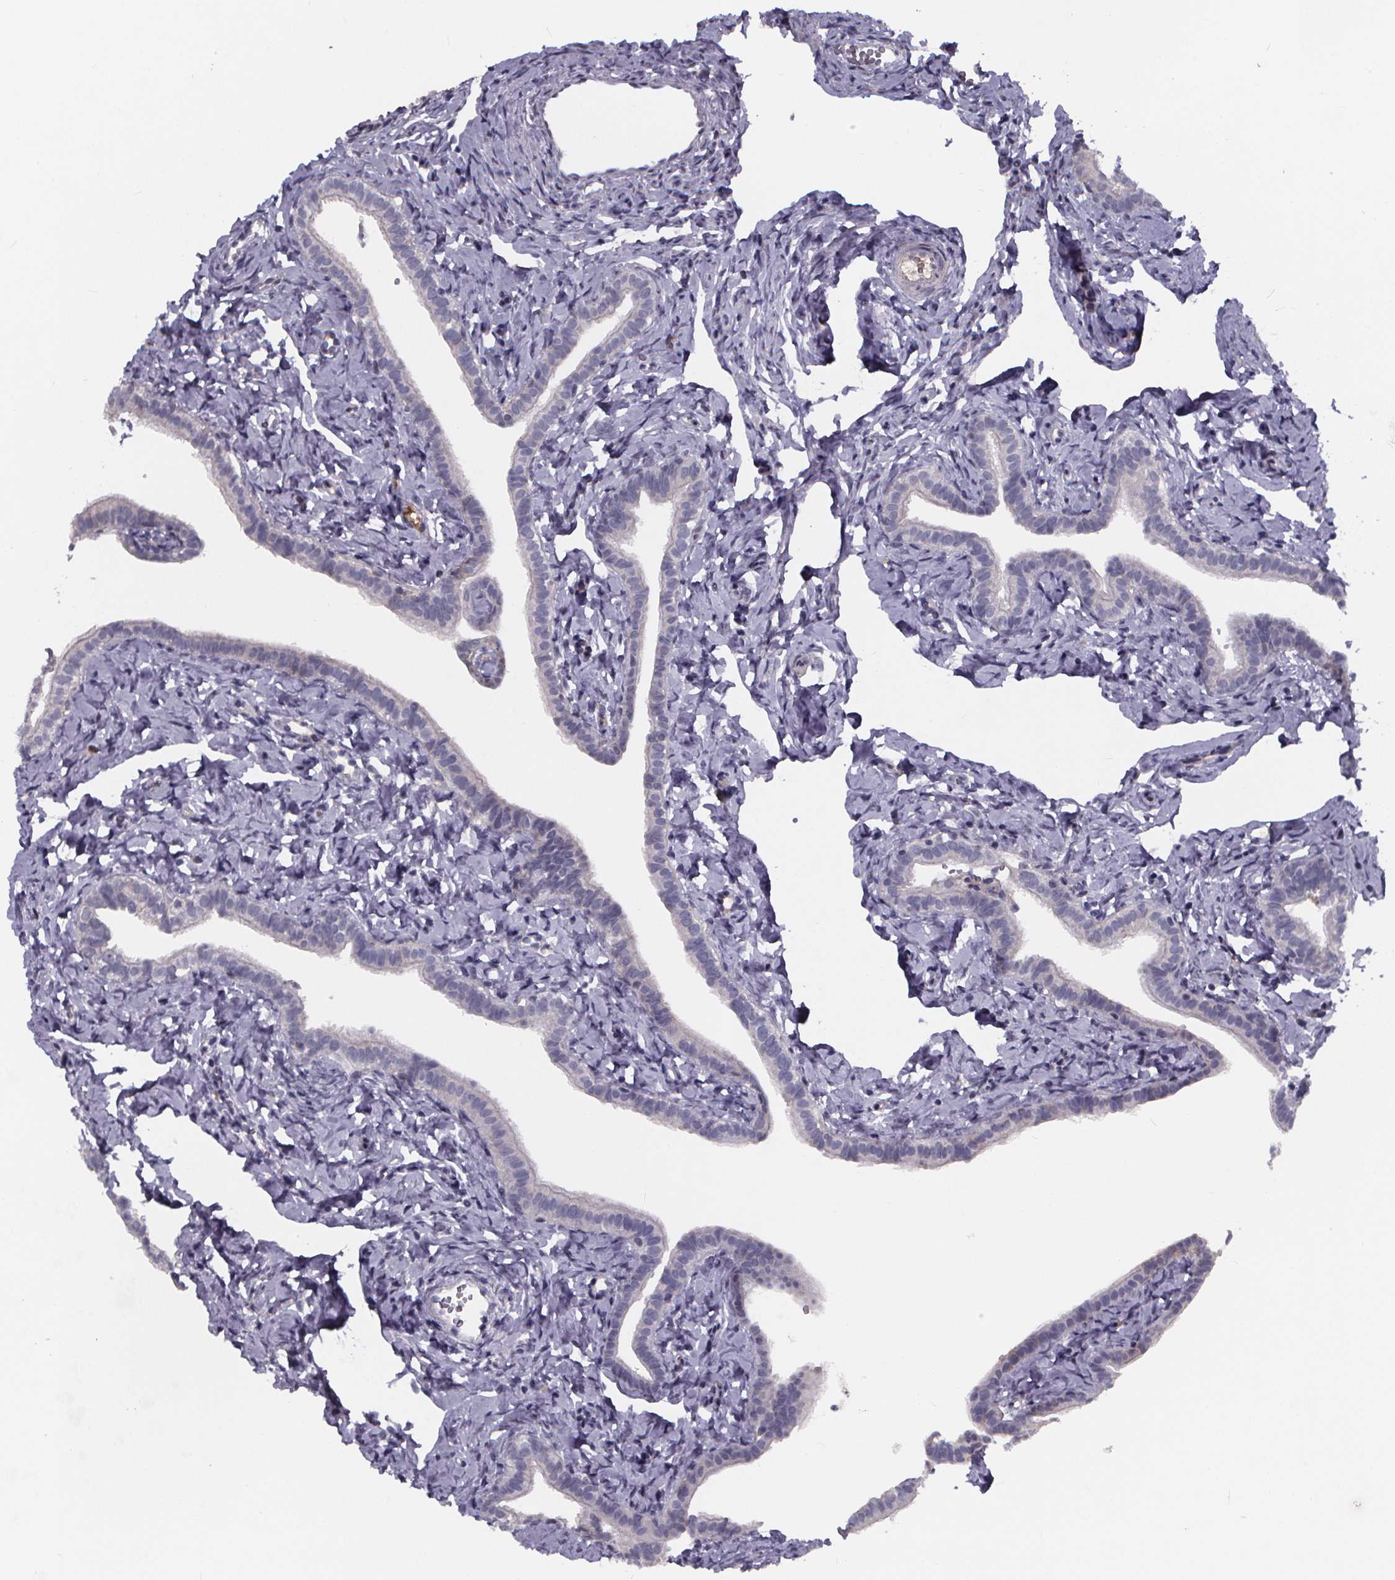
{"staining": {"intensity": "negative", "quantity": "none", "location": "none"}, "tissue": "fallopian tube", "cell_type": "Glandular cells", "image_type": "normal", "snomed": [{"axis": "morphology", "description": "Normal tissue, NOS"}, {"axis": "topography", "description": "Fallopian tube"}], "caption": "Protein analysis of normal fallopian tube shows no significant positivity in glandular cells.", "gene": "AGT", "patient": {"sex": "female", "age": 41}}